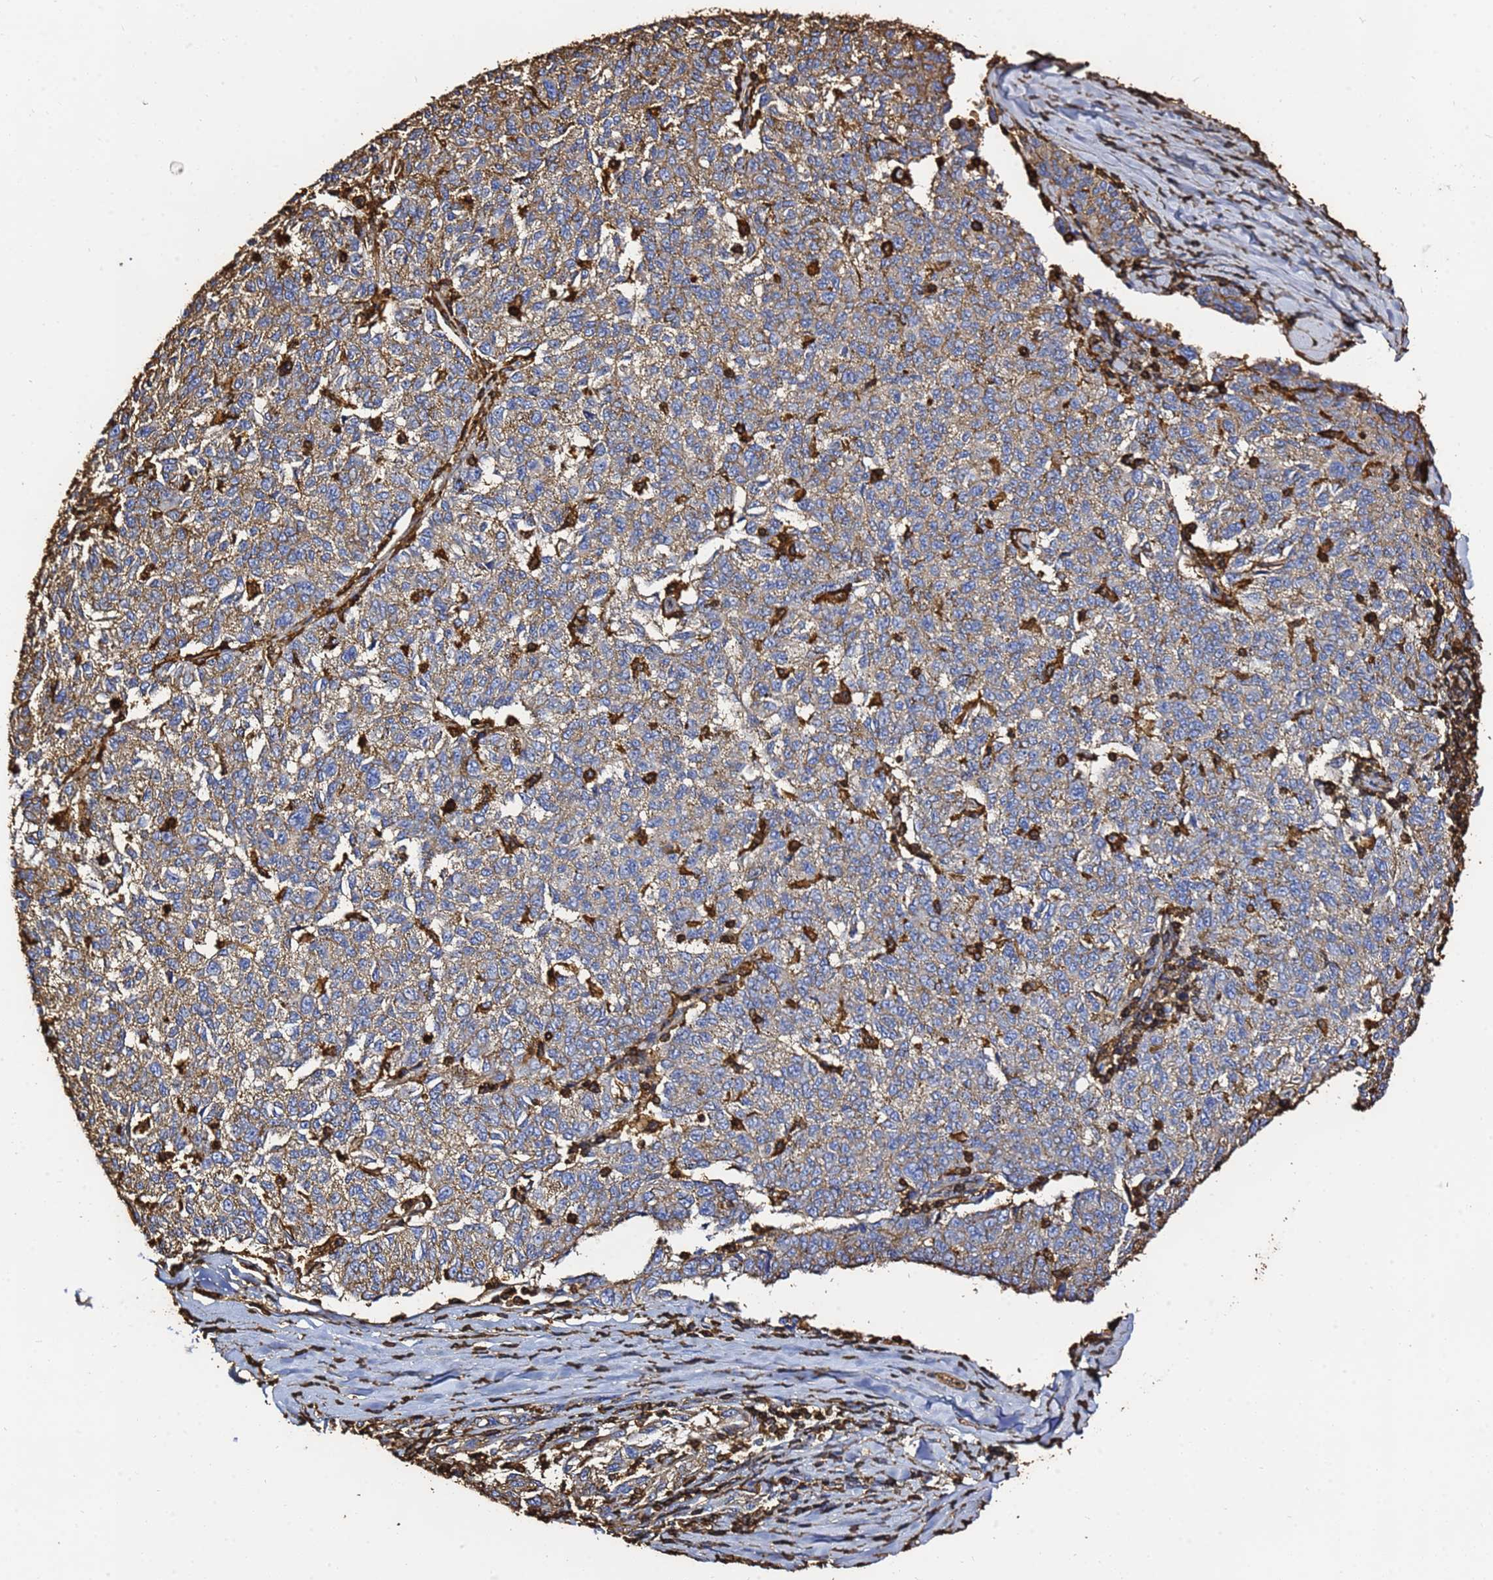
{"staining": {"intensity": "weak", "quantity": "25%-75%", "location": "cytoplasmic/membranous"}, "tissue": "melanoma", "cell_type": "Tumor cells", "image_type": "cancer", "snomed": [{"axis": "morphology", "description": "Malignant melanoma, NOS"}, {"axis": "topography", "description": "Skin"}], "caption": "Approximately 25%-75% of tumor cells in human melanoma reveal weak cytoplasmic/membranous protein staining as visualized by brown immunohistochemical staining.", "gene": "ACTB", "patient": {"sex": "female", "age": 72}}